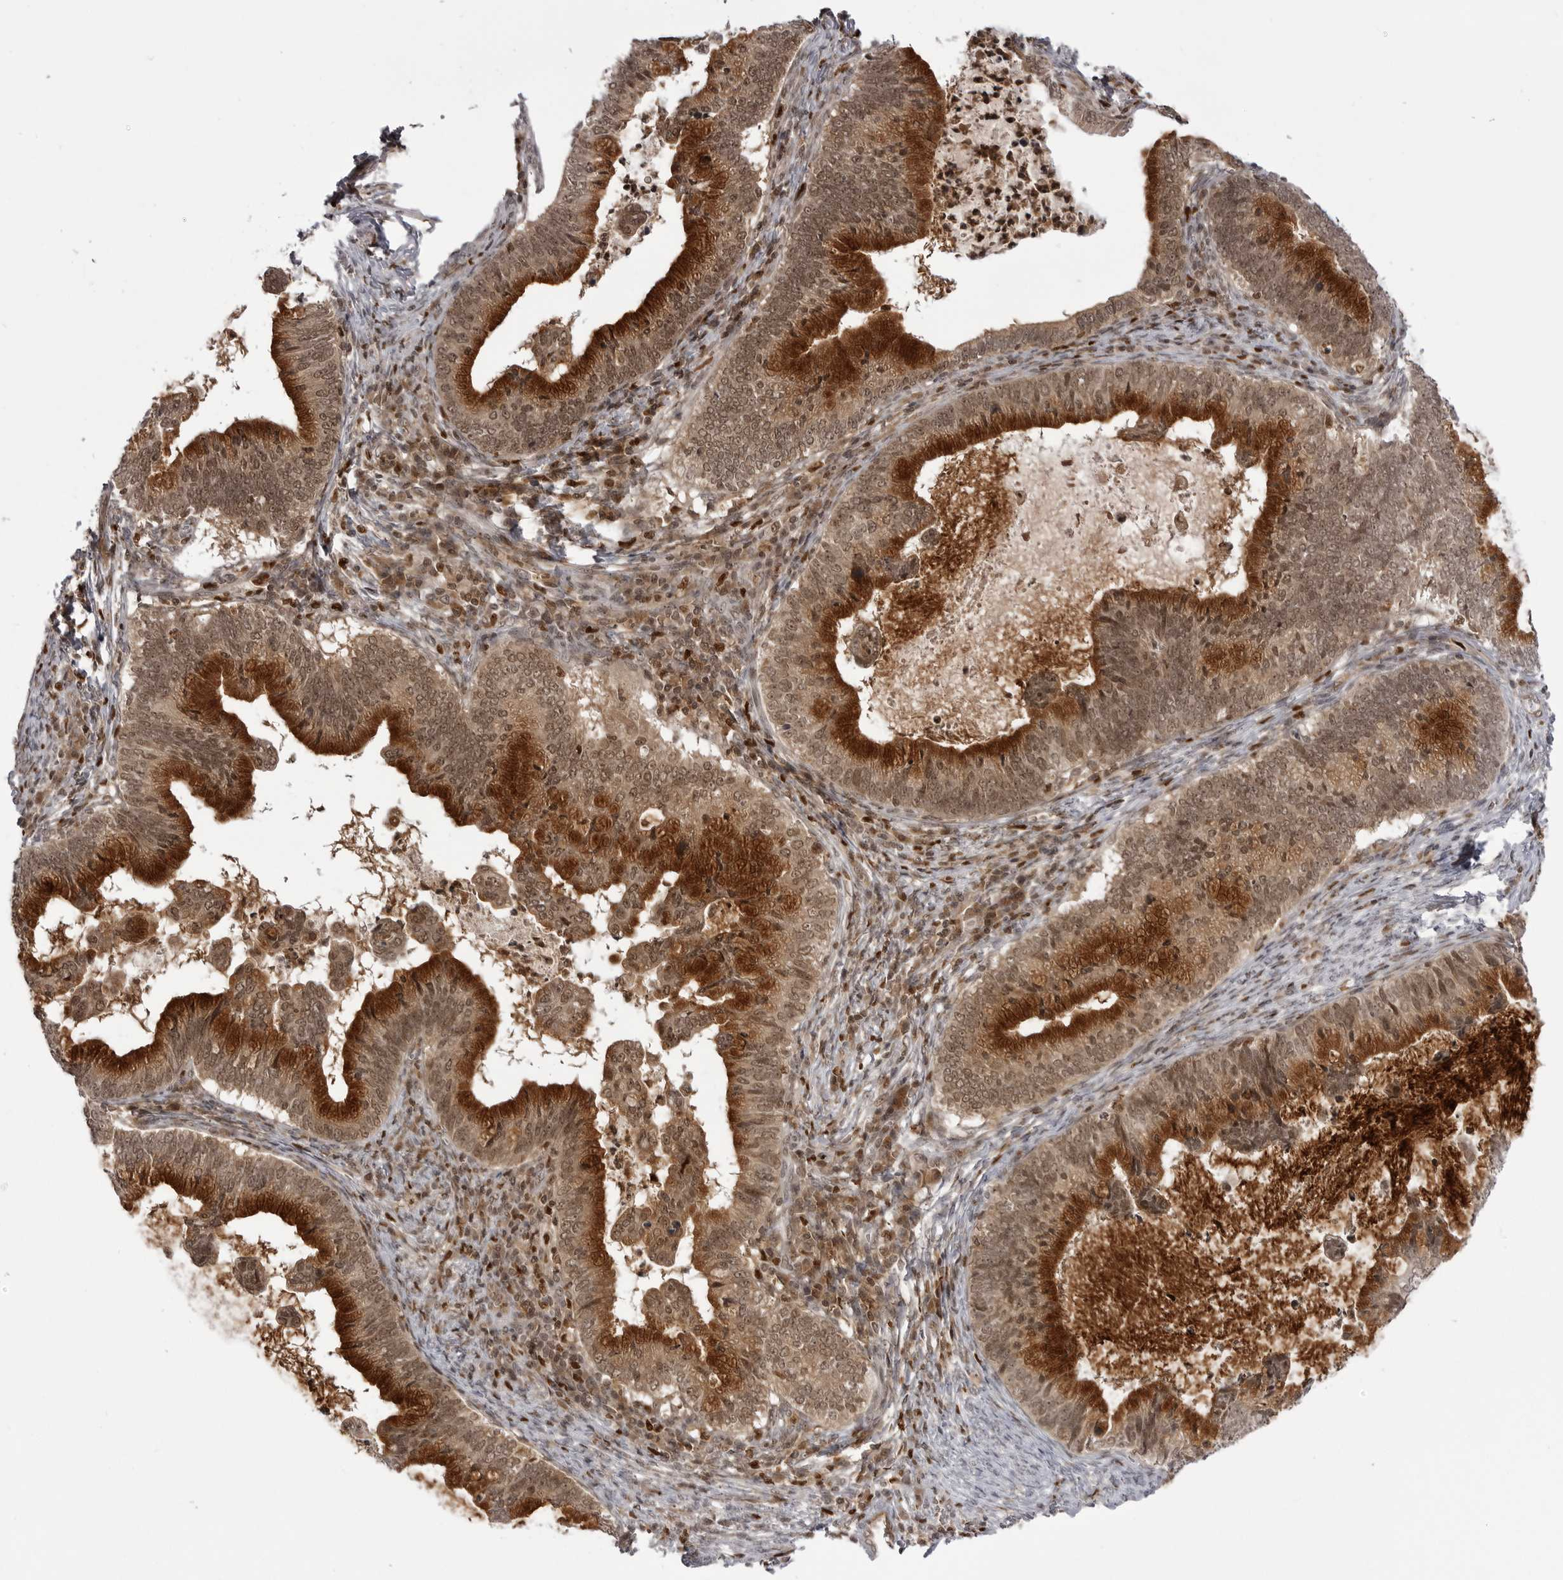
{"staining": {"intensity": "strong", "quantity": ">75%", "location": "cytoplasmic/membranous,nuclear"}, "tissue": "cervical cancer", "cell_type": "Tumor cells", "image_type": "cancer", "snomed": [{"axis": "morphology", "description": "Adenocarcinoma, NOS"}, {"axis": "topography", "description": "Cervix"}], "caption": "An IHC micrograph of neoplastic tissue is shown. Protein staining in brown highlights strong cytoplasmic/membranous and nuclear positivity in cervical adenocarcinoma within tumor cells.", "gene": "PTK2B", "patient": {"sex": "female", "age": 36}}